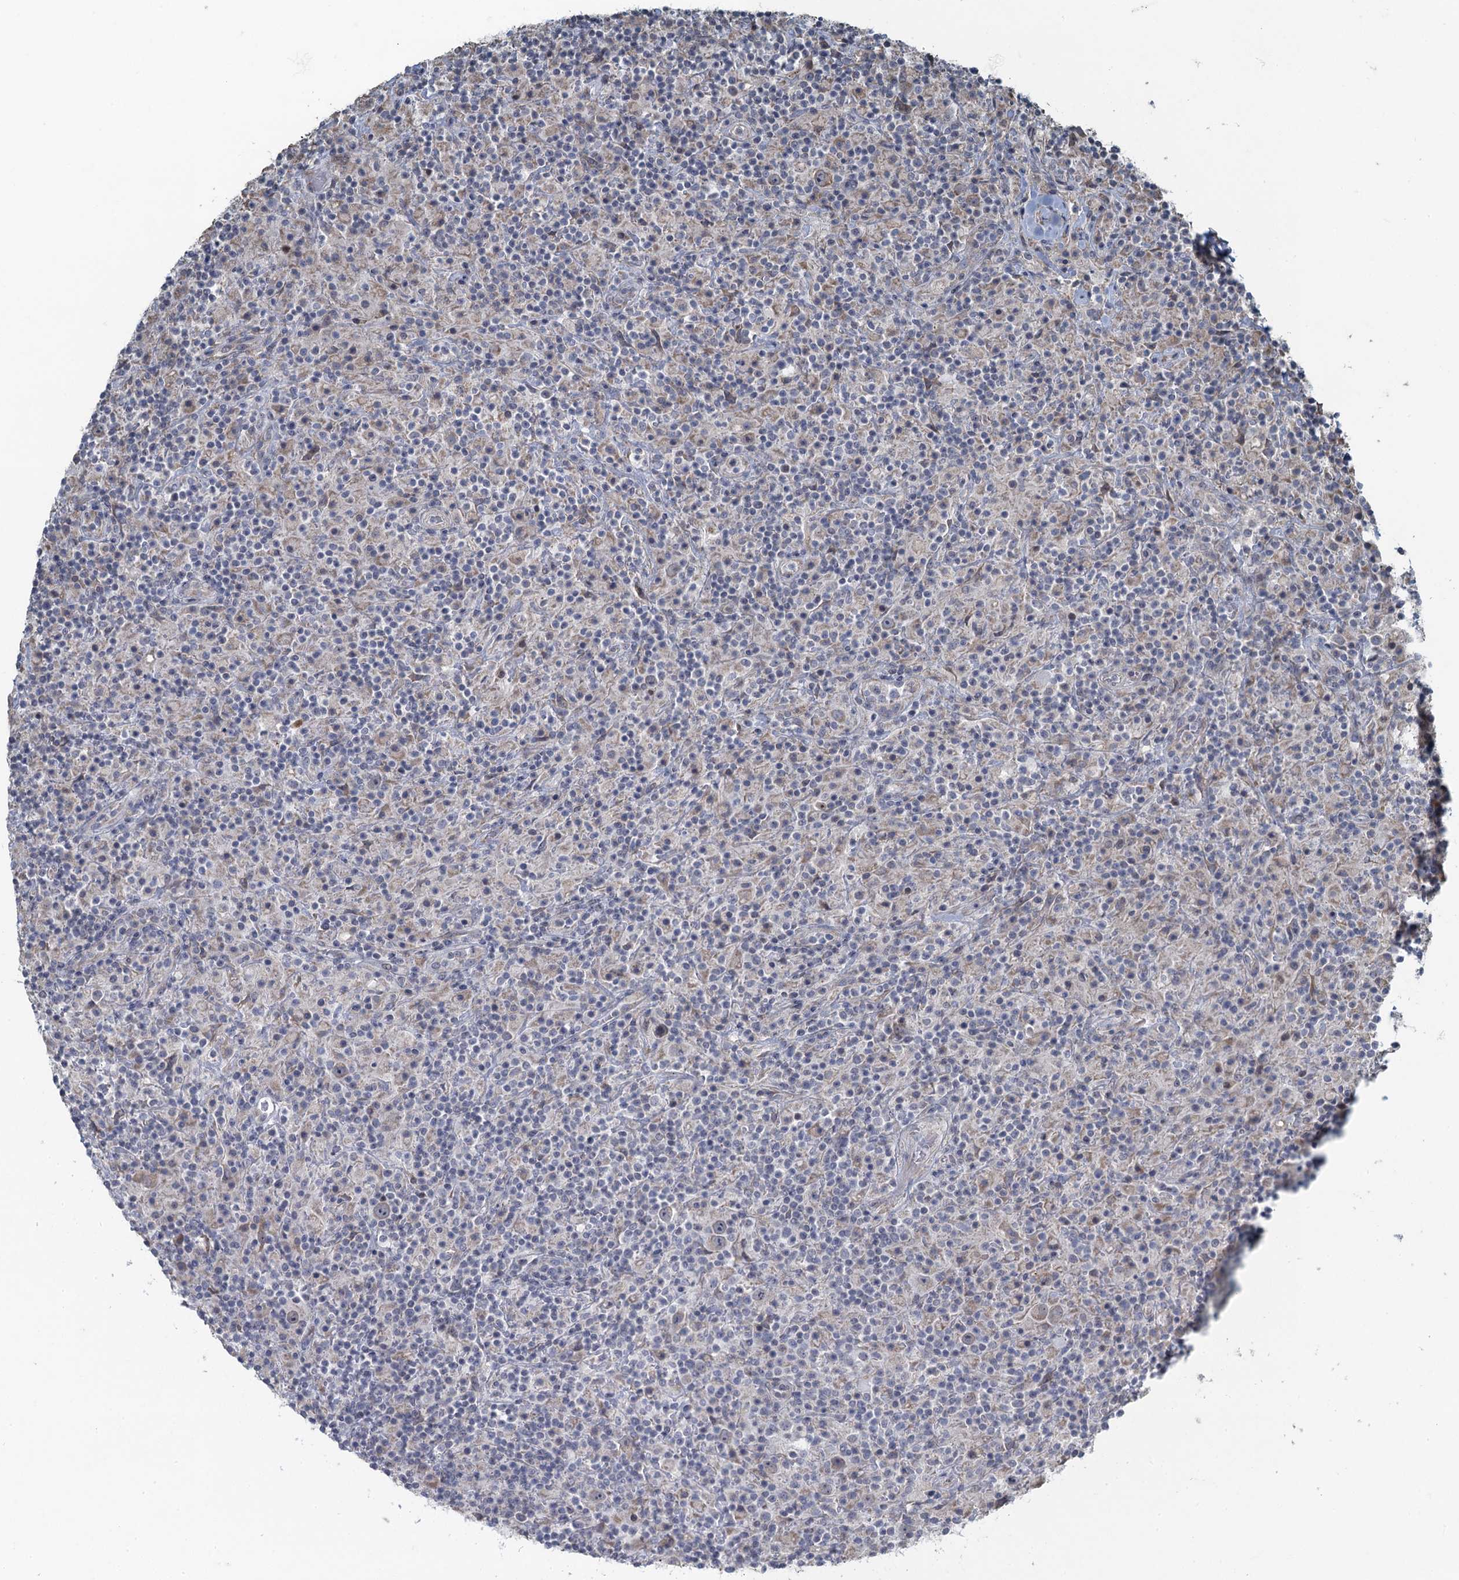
{"staining": {"intensity": "weak", "quantity": "<25%", "location": "cytoplasmic/membranous"}, "tissue": "lymphoma", "cell_type": "Tumor cells", "image_type": "cancer", "snomed": [{"axis": "morphology", "description": "Hodgkin's disease, NOS"}, {"axis": "topography", "description": "Lymph node"}], "caption": "This is a photomicrograph of IHC staining of Hodgkin's disease, which shows no staining in tumor cells. Brightfield microscopy of immunohistochemistry (IHC) stained with DAB (3,3'-diaminobenzidine) (brown) and hematoxylin (blue), captured at high magnification.", "gene": "TEX35", "patient": {"sex": "male", "age": 70}}